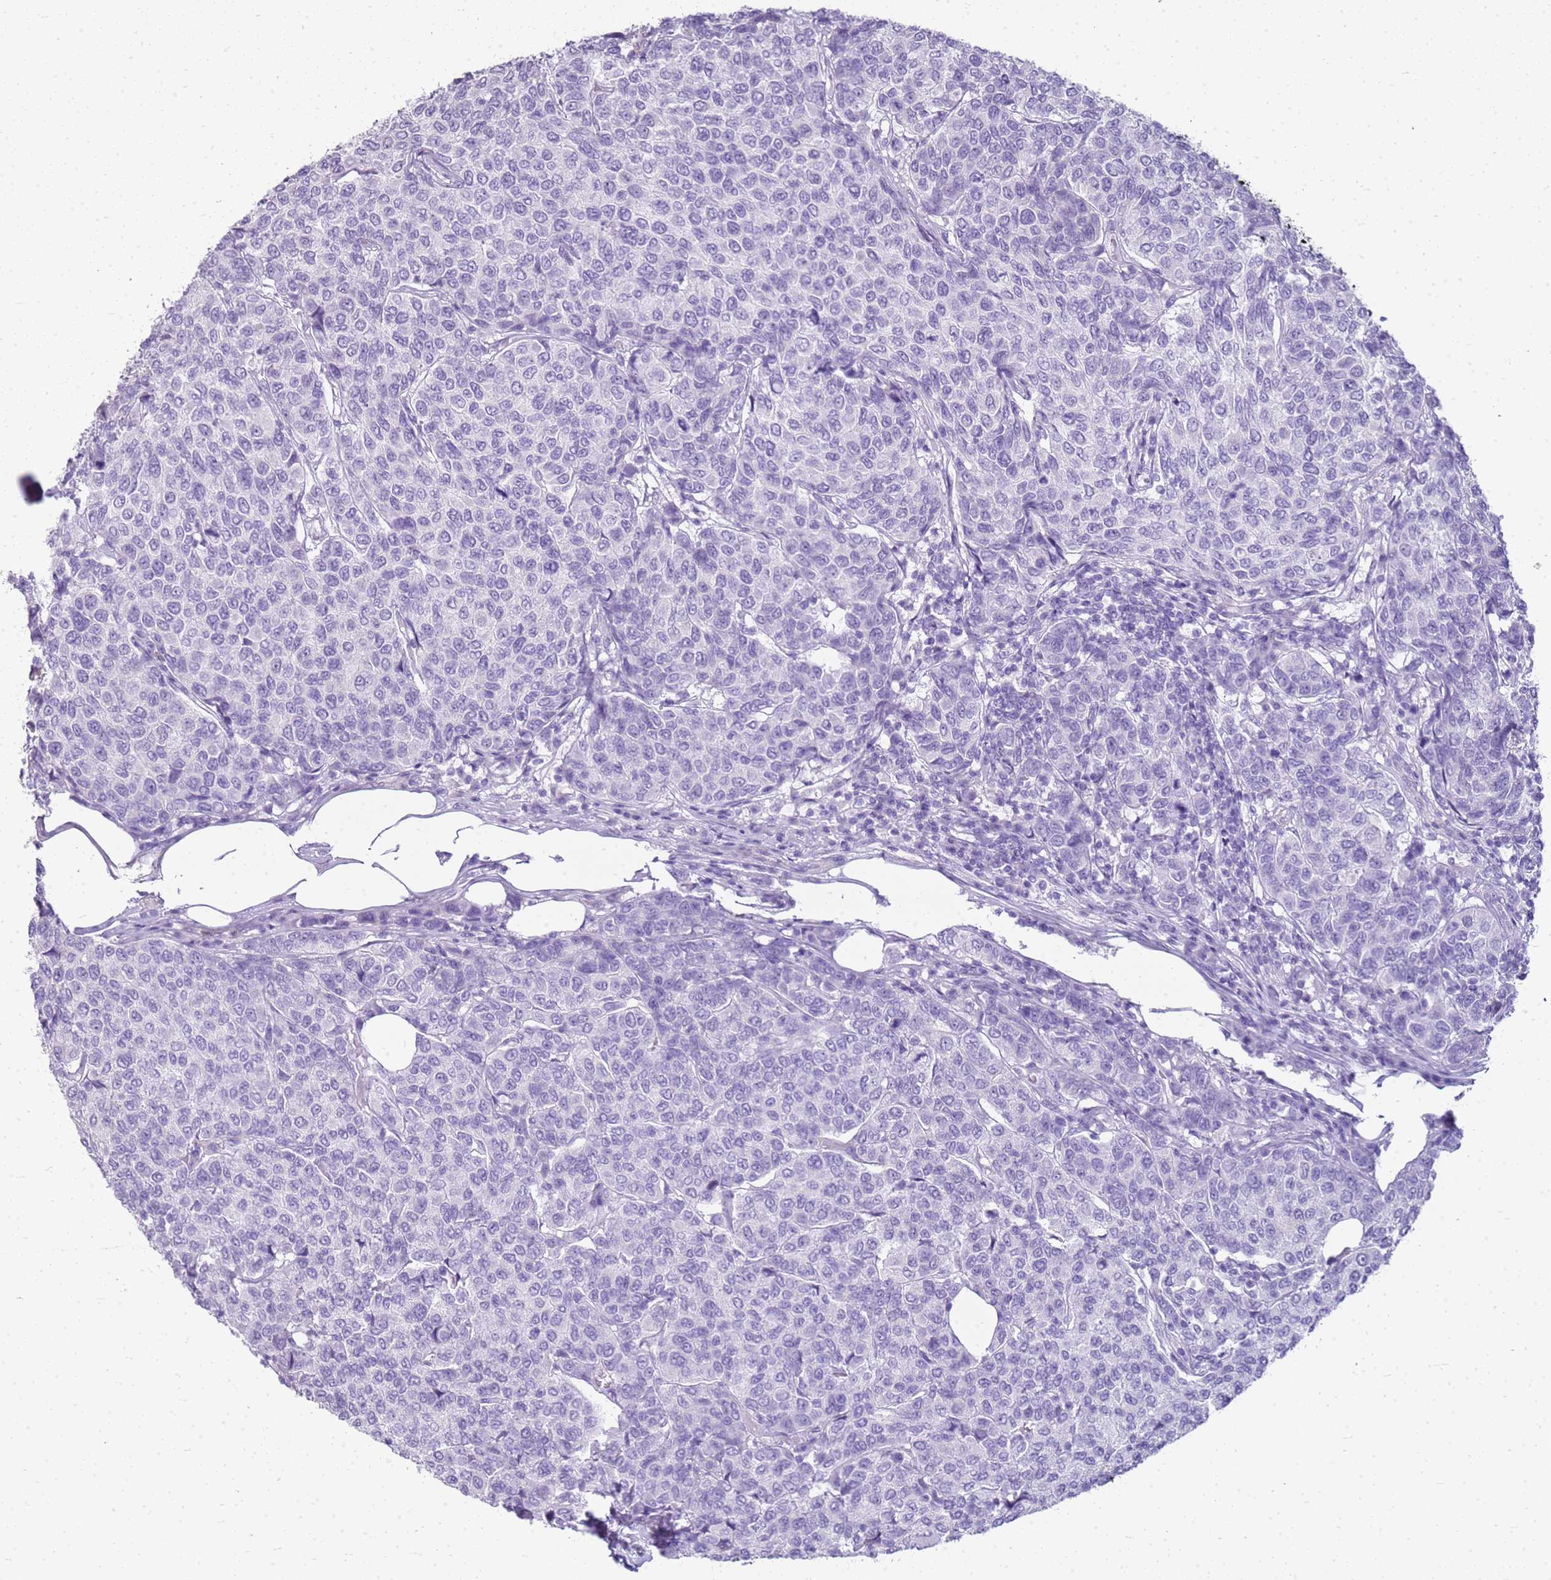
{"staining": {"intensity": "negative", "quantity": "none", "location": "none"}, "tissue": "breast cancer", "cell_type": "Tumor cells", "image_type": "cancer", "snomed": [{"axis": "morphology", "description": "Duct carcinoma"}, {"axis": "topography", "description": "Breast"}], "caption": "Immunohistochemistry (IHC) image of breast cancer stained for a protein (brown), which exhibits no positivity in tumor cells.", "gene": "SULT1E1", "patient": {"sex": "female", "age": 55}}